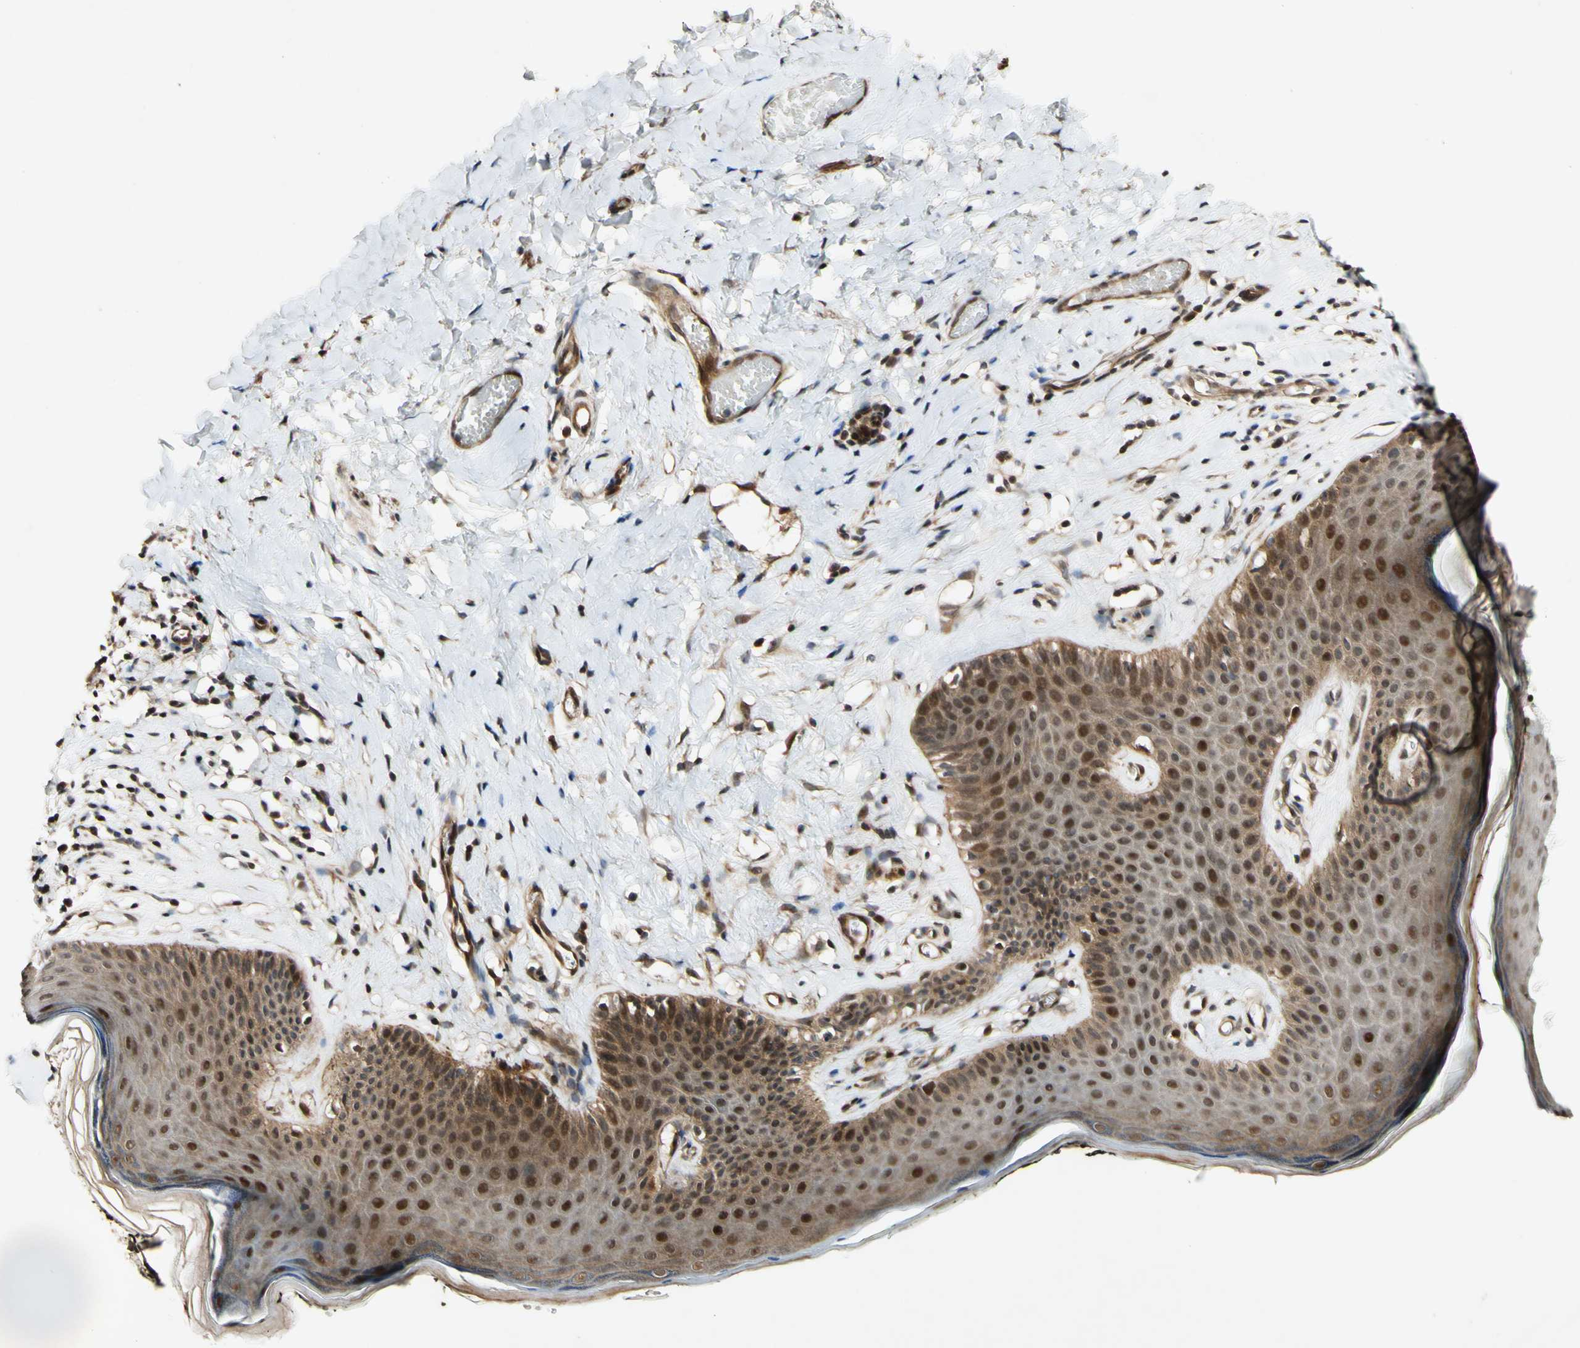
{"staining": {"intensity": "moderate", "quantity": ">75%", "location": "cytoplasmic/membranous,nuclear"}, "tissue": "skin", "cell_type": "Epidermal cells", "image_type": "normal", "snomed": [{"axis": "morphology", "description": "Normal tissue, NOS"}, {"axis": "morphology", "description": "Inflammation, NOS"}, {"axis": "topography", "description": "Vulva"}], "caption": "This micrograph demonstrates immunohistochemistry (IHC) staining of benign skin, with medium moderate cytoplasmic/membranous,nuclear positivity in about >75% of epidermal cells.", "gene": "CSNK1E", "patient": {"sex": "female", "age": 84}}